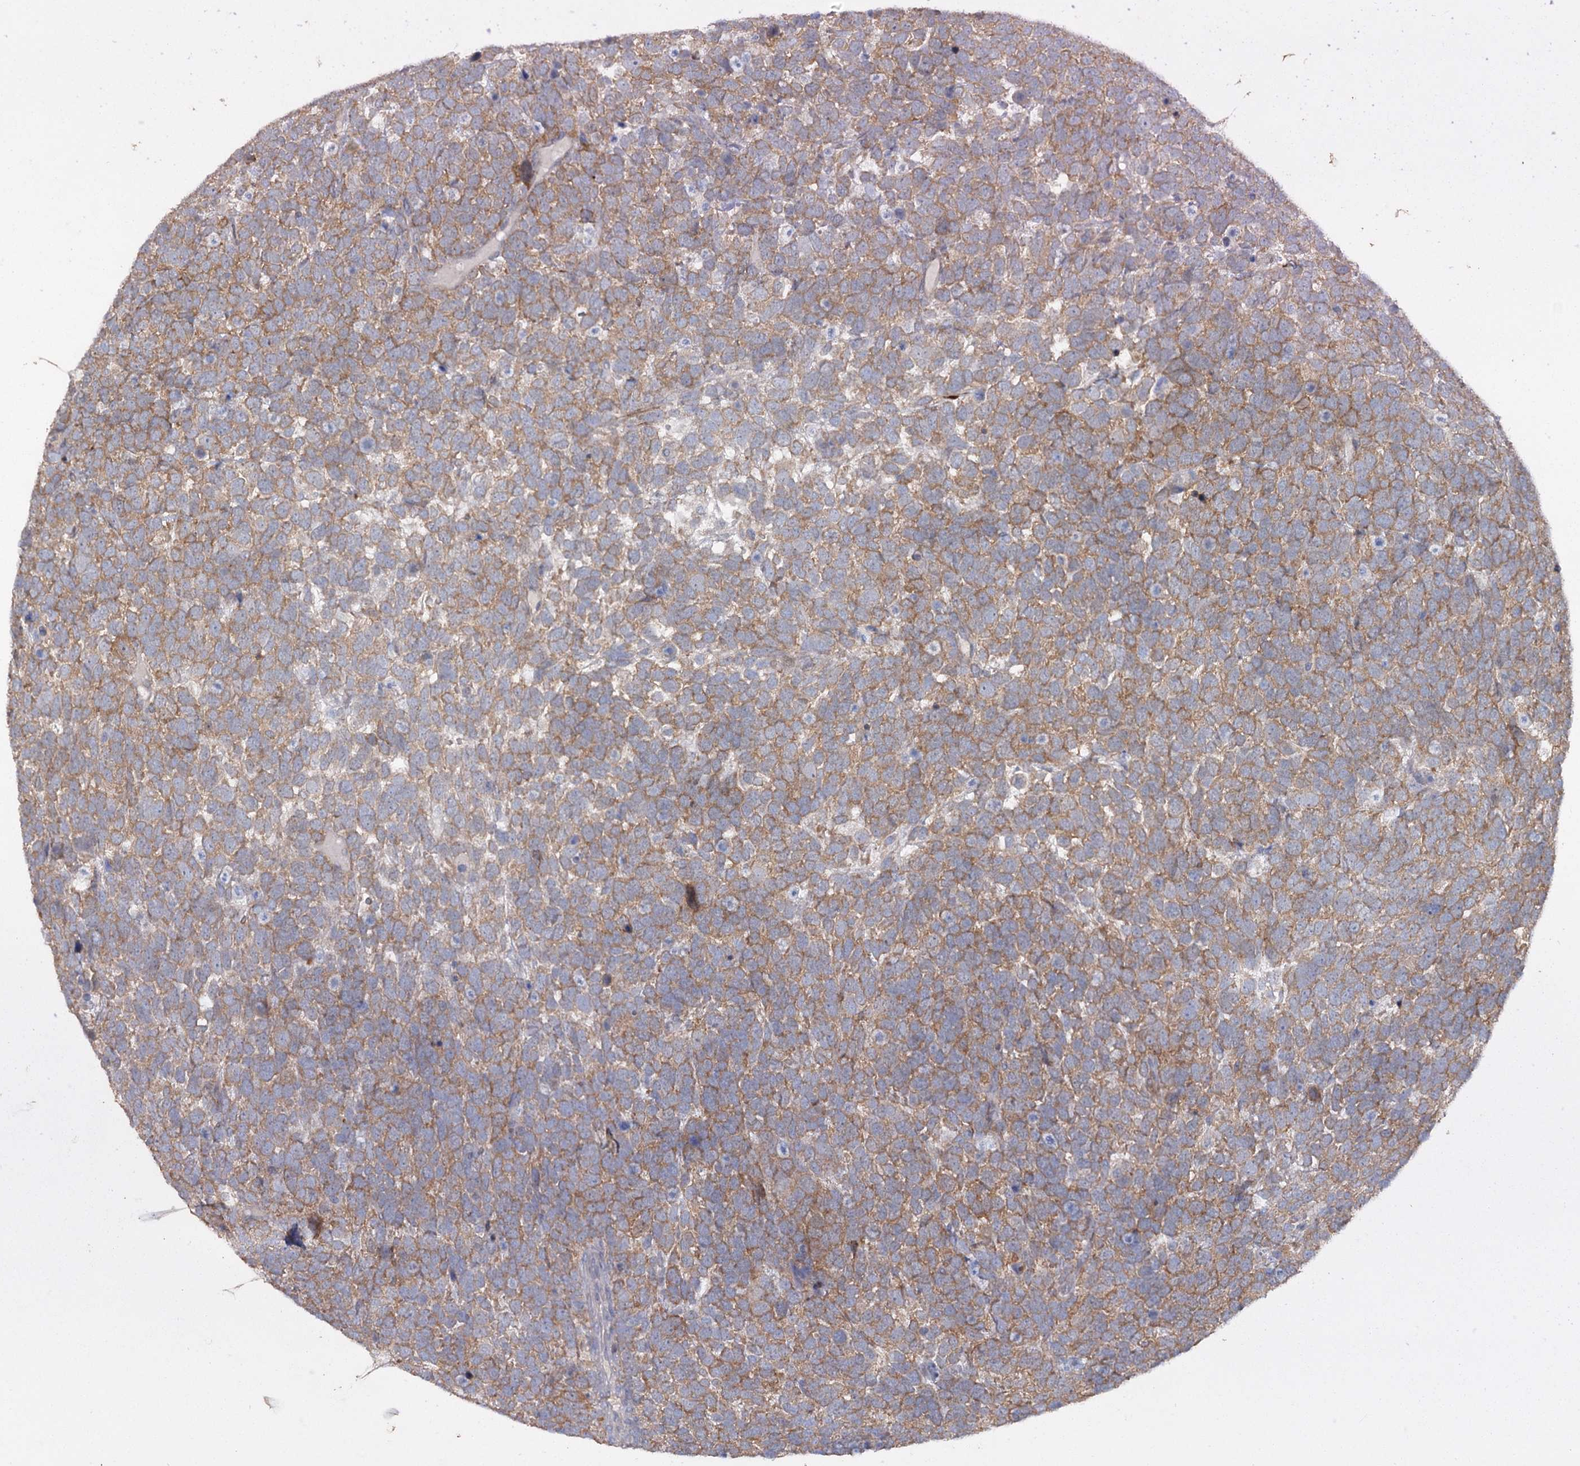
{"staining": {"intensity": "moderate", "quantity": ">75%", "location": "cytoplasmic/membranous"}, "tissue": "urothelial cancer", "cell_type": "Tumor cells", "image_type": "cancer", "snomed": [{"axis": "morphology", "description": "Urothelial carcinoma, High grade"}, {"axis": "topography", "description": "Urinary bladder"}], "caption": "Urothelial cancer stained with a brown dye exhibits moderate cytoplasmic/membranous positive positivity in about >75% of tumor cells.", "gene": "MAP3K13", "patient": {"sex": "female", "age": 82}}